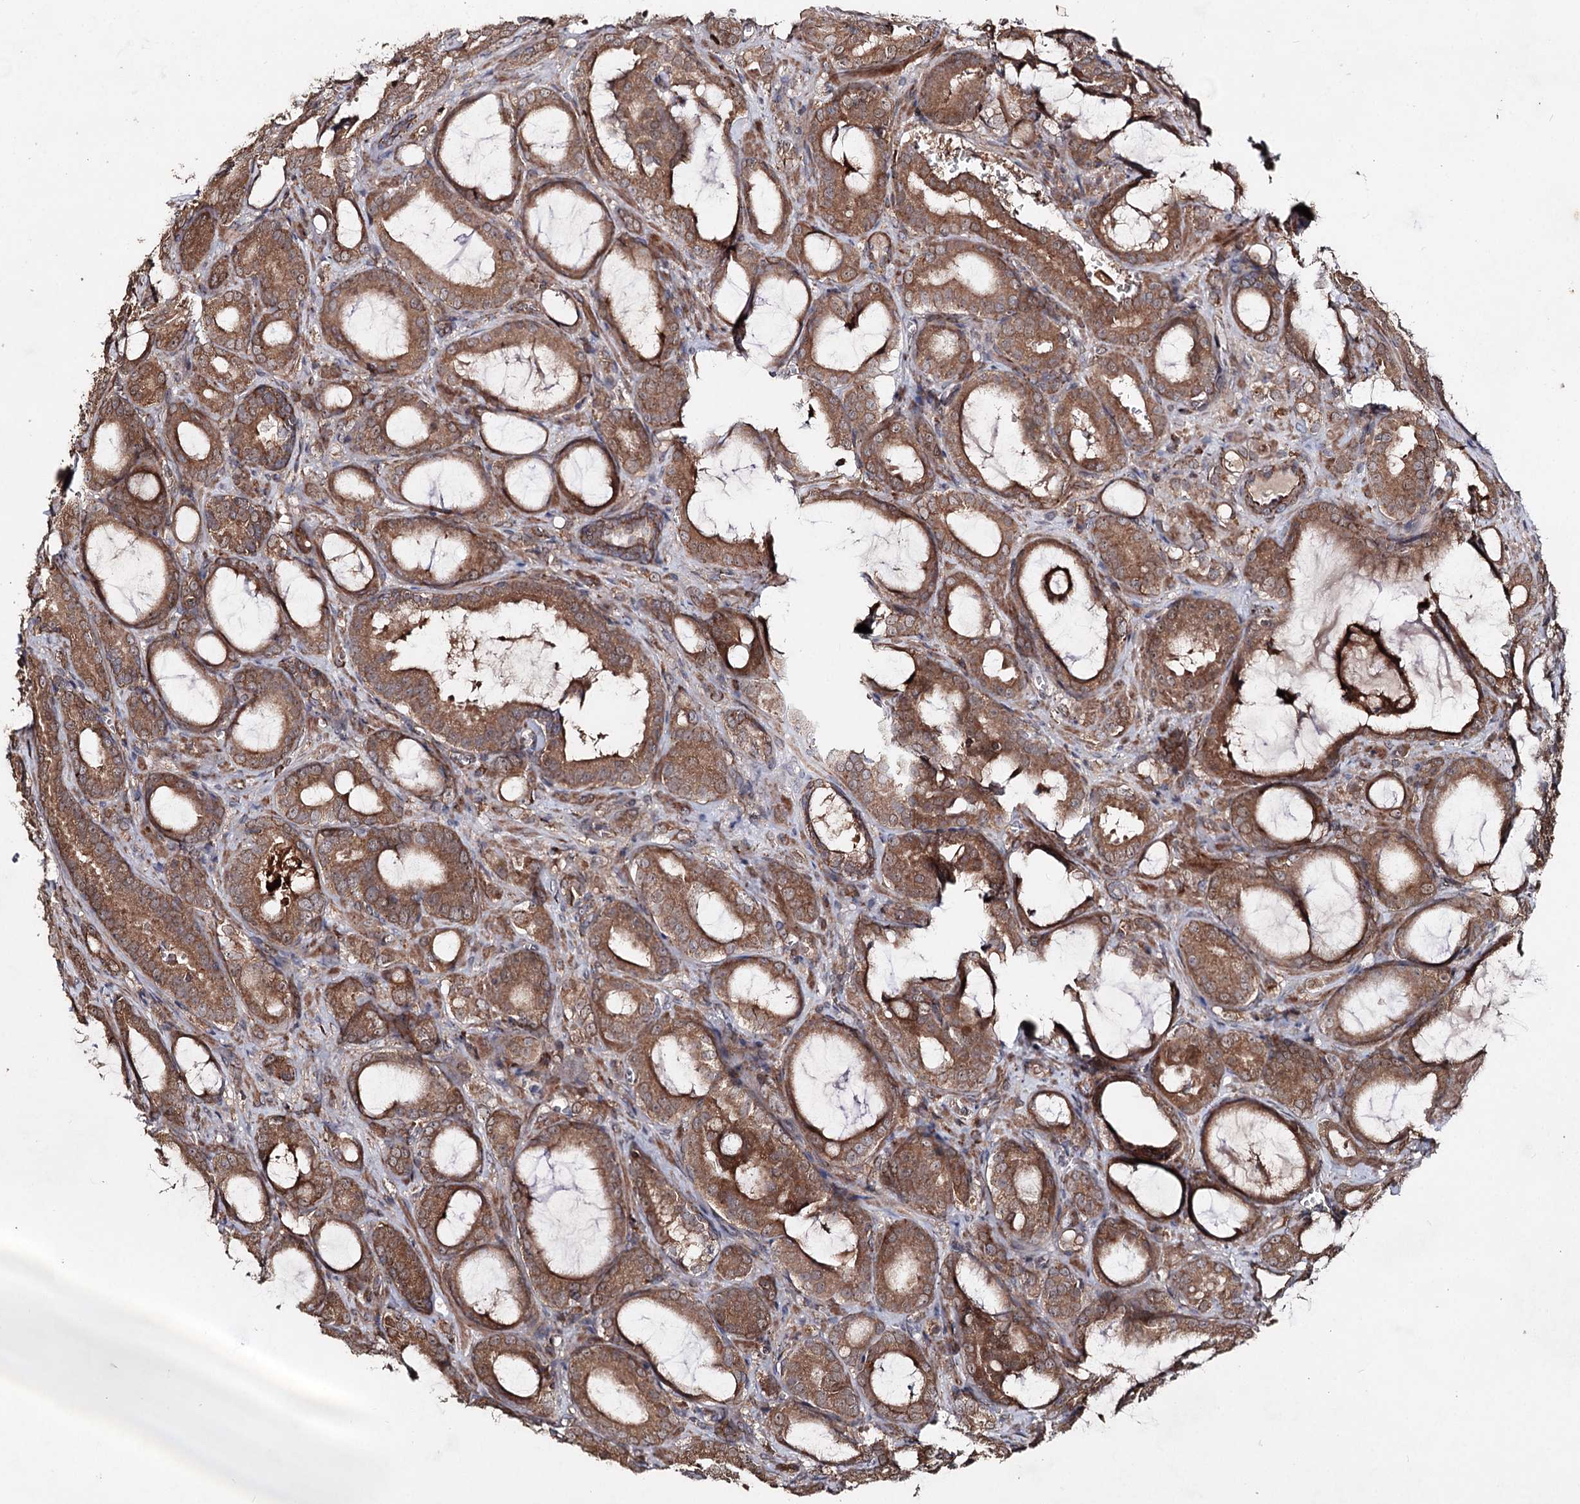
{"staining": {"intensity": "moderate", "quantity": ">75%", "location": "cytoplasmic/membranous"}, "tissue": "prostate cancer", "cell_type": "Tumor cells", "image_type": "cancer", "snomed": [{"axis": "morphology", "description": "Adenocarcinoma, High grade"}, {"axis": "topography", "description": "Prostate"}], "caption": "About >75% of tumor cells in human prostate adenocarcinoma (high-grade) display moderate cytoplasmic/membranous protein staining as visualized by brown immunohistochemical staining.", "gene": "MINDY3", "patient": {"sex": "male", "age": 72}}